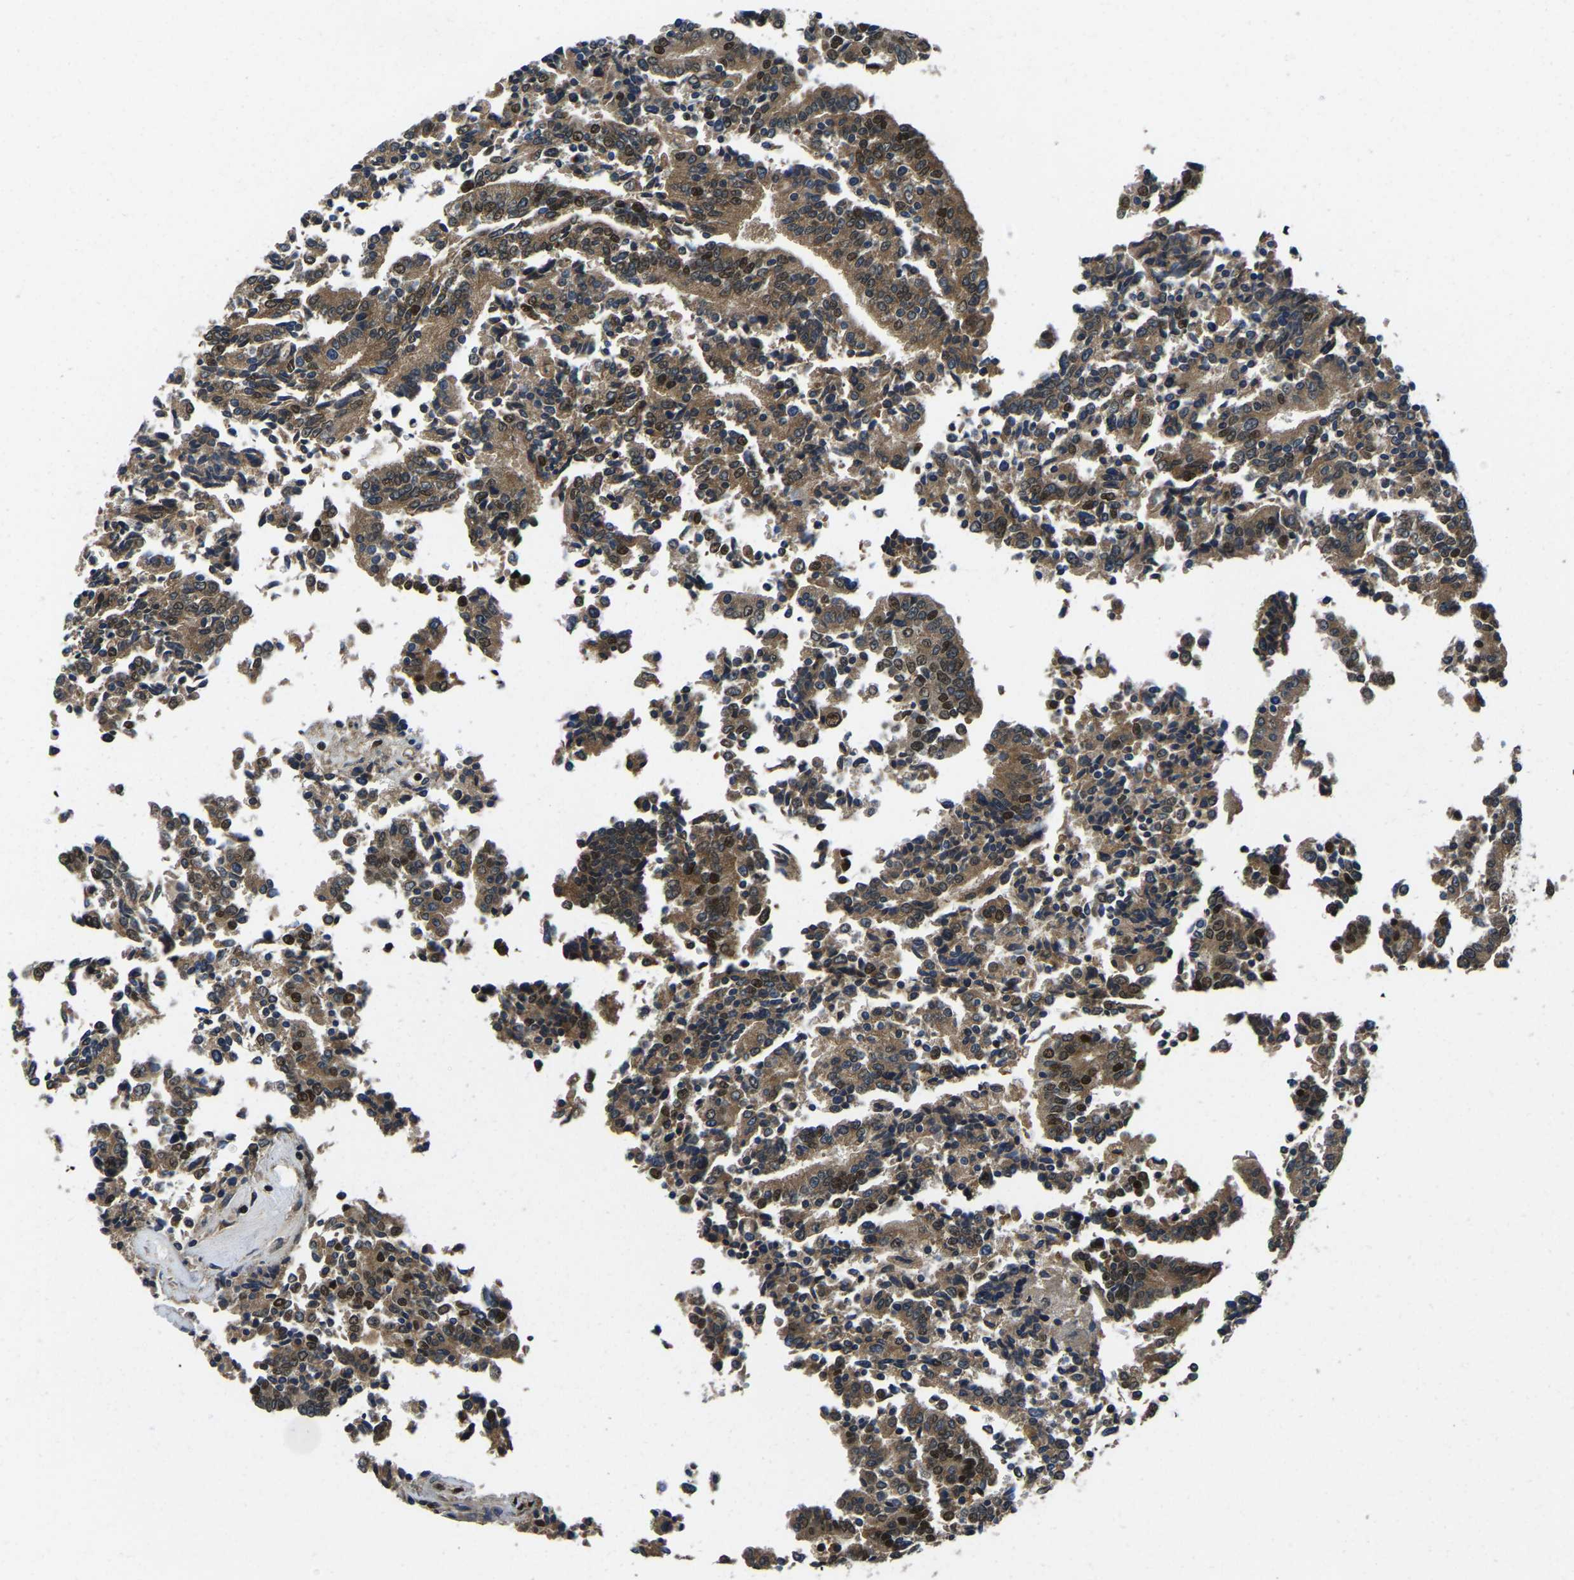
{"staining": {"intensity": "moderate", "quantity": ">75%", "location": "cytoplasmic/membranous,nuclear"}, "tissue": "prostate cancer", "cell_type": "Tumor cells", "image_type": "cancer", "snomed": [{"axis": "morphology", "description": "Normal tissue, NOS"}, {"axis": "morphology", "description": "Adenocarcinoma, High grade"}, {"axis": "topography", "description": "Prostate"}, {"axis": "topography", "description": "Seminal veicle"}], "caption": "About >75% of tumor cells in human prostate cancer (adenocarcinoma (high-grade)) reveal moderate cytoplasmic/membranous and nuclear protein staining as visualized by brown immunohistochemical staining.", "gene": "DFFA", "patient": {"sex": "male", "age": 55}}